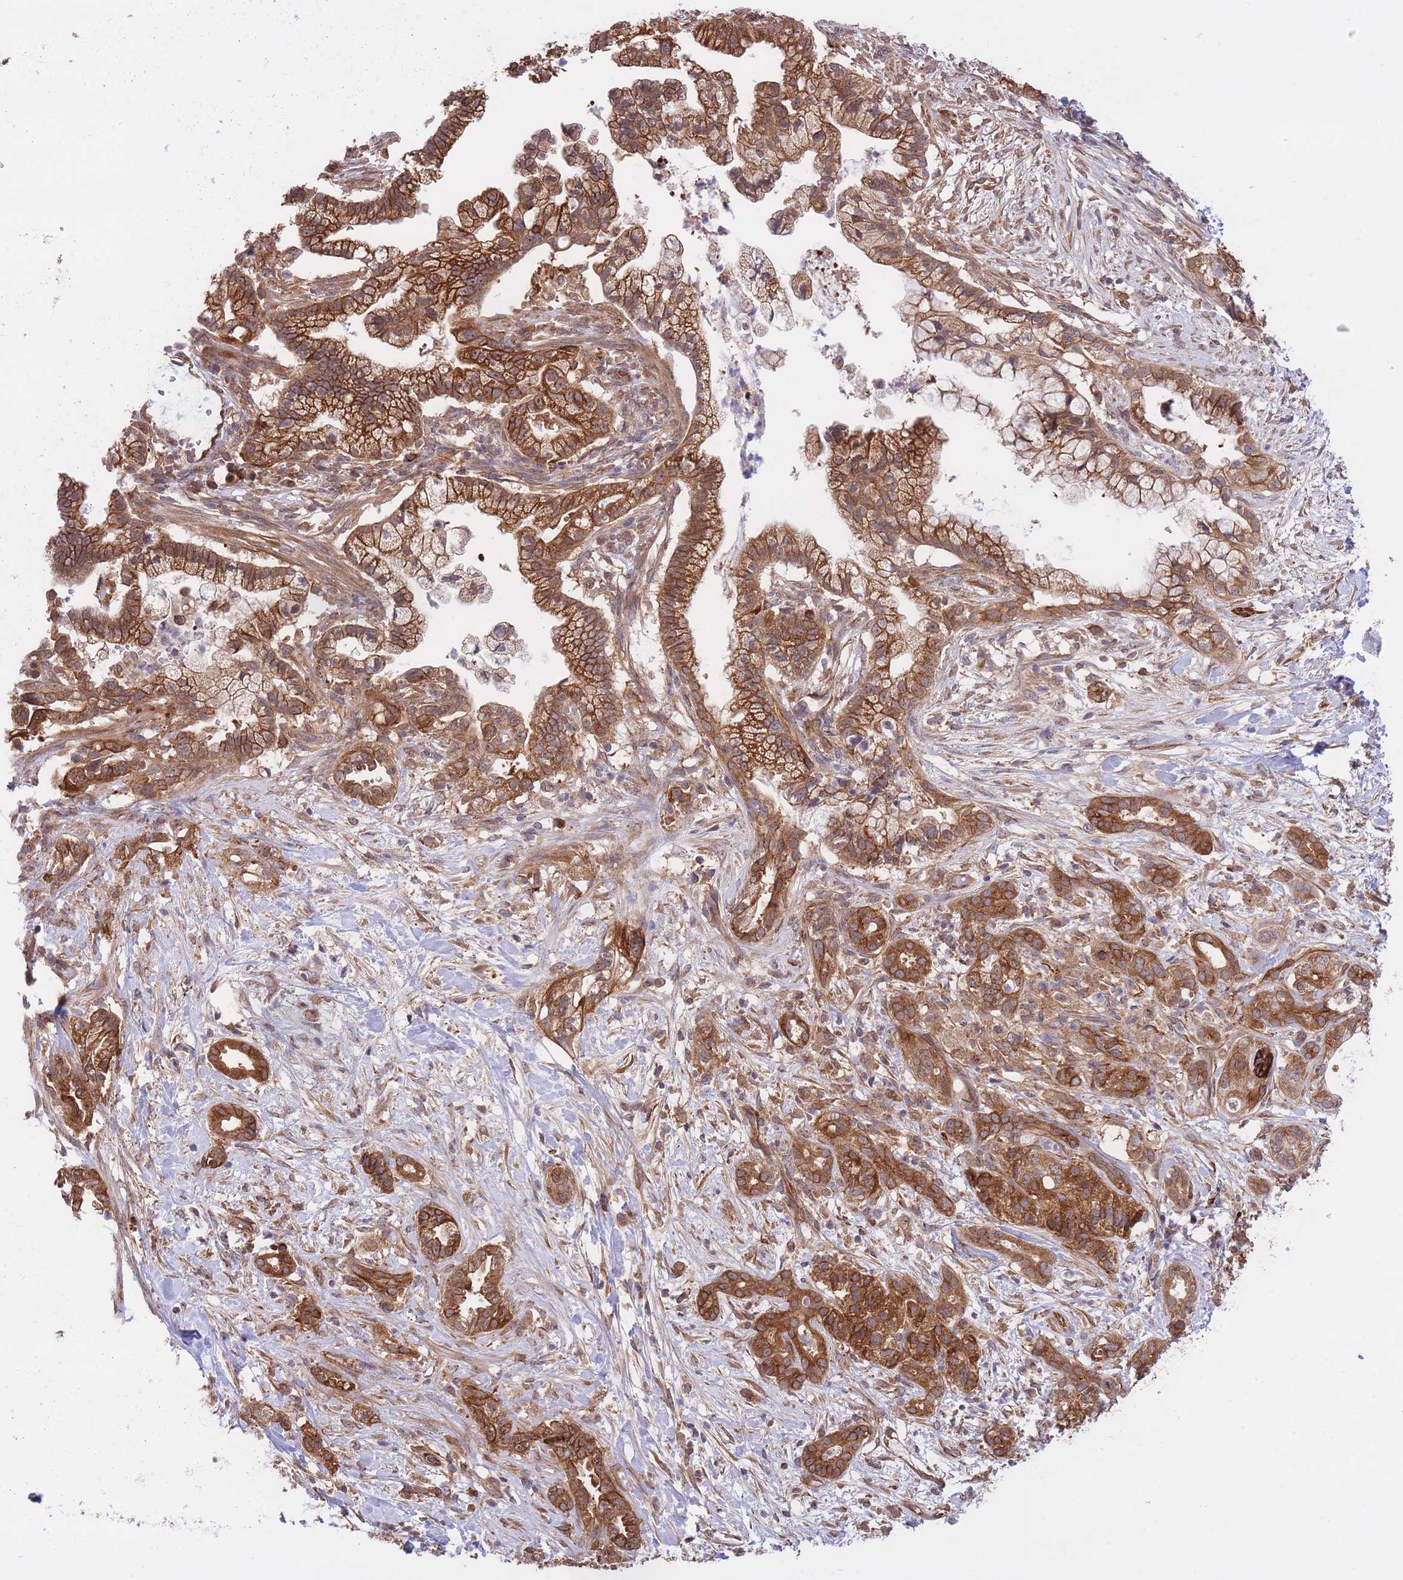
{"staining": {"intensity": "moderate", "quantity": ">75%", "location": "cytoplasmic/membranous"}, "tissue": "pancreatic cancer", "cell_type": "Tumor cells", "image_type": "cancer", "snomed": [{"axis": "morphology", "description": "Adenocarcinoma, NOS"}, {"axis": "topography", "description": "Pancreas"}], "caption": "Adenocarcinoma (pancreatic) tissue demonstrates moderate cytoplasmic/membranous expression in approximately >75% of tumor cells Nuclei are stained in blue.", "gene": "EXOSC8", "patient": {"sex": "male", "age": 44}}